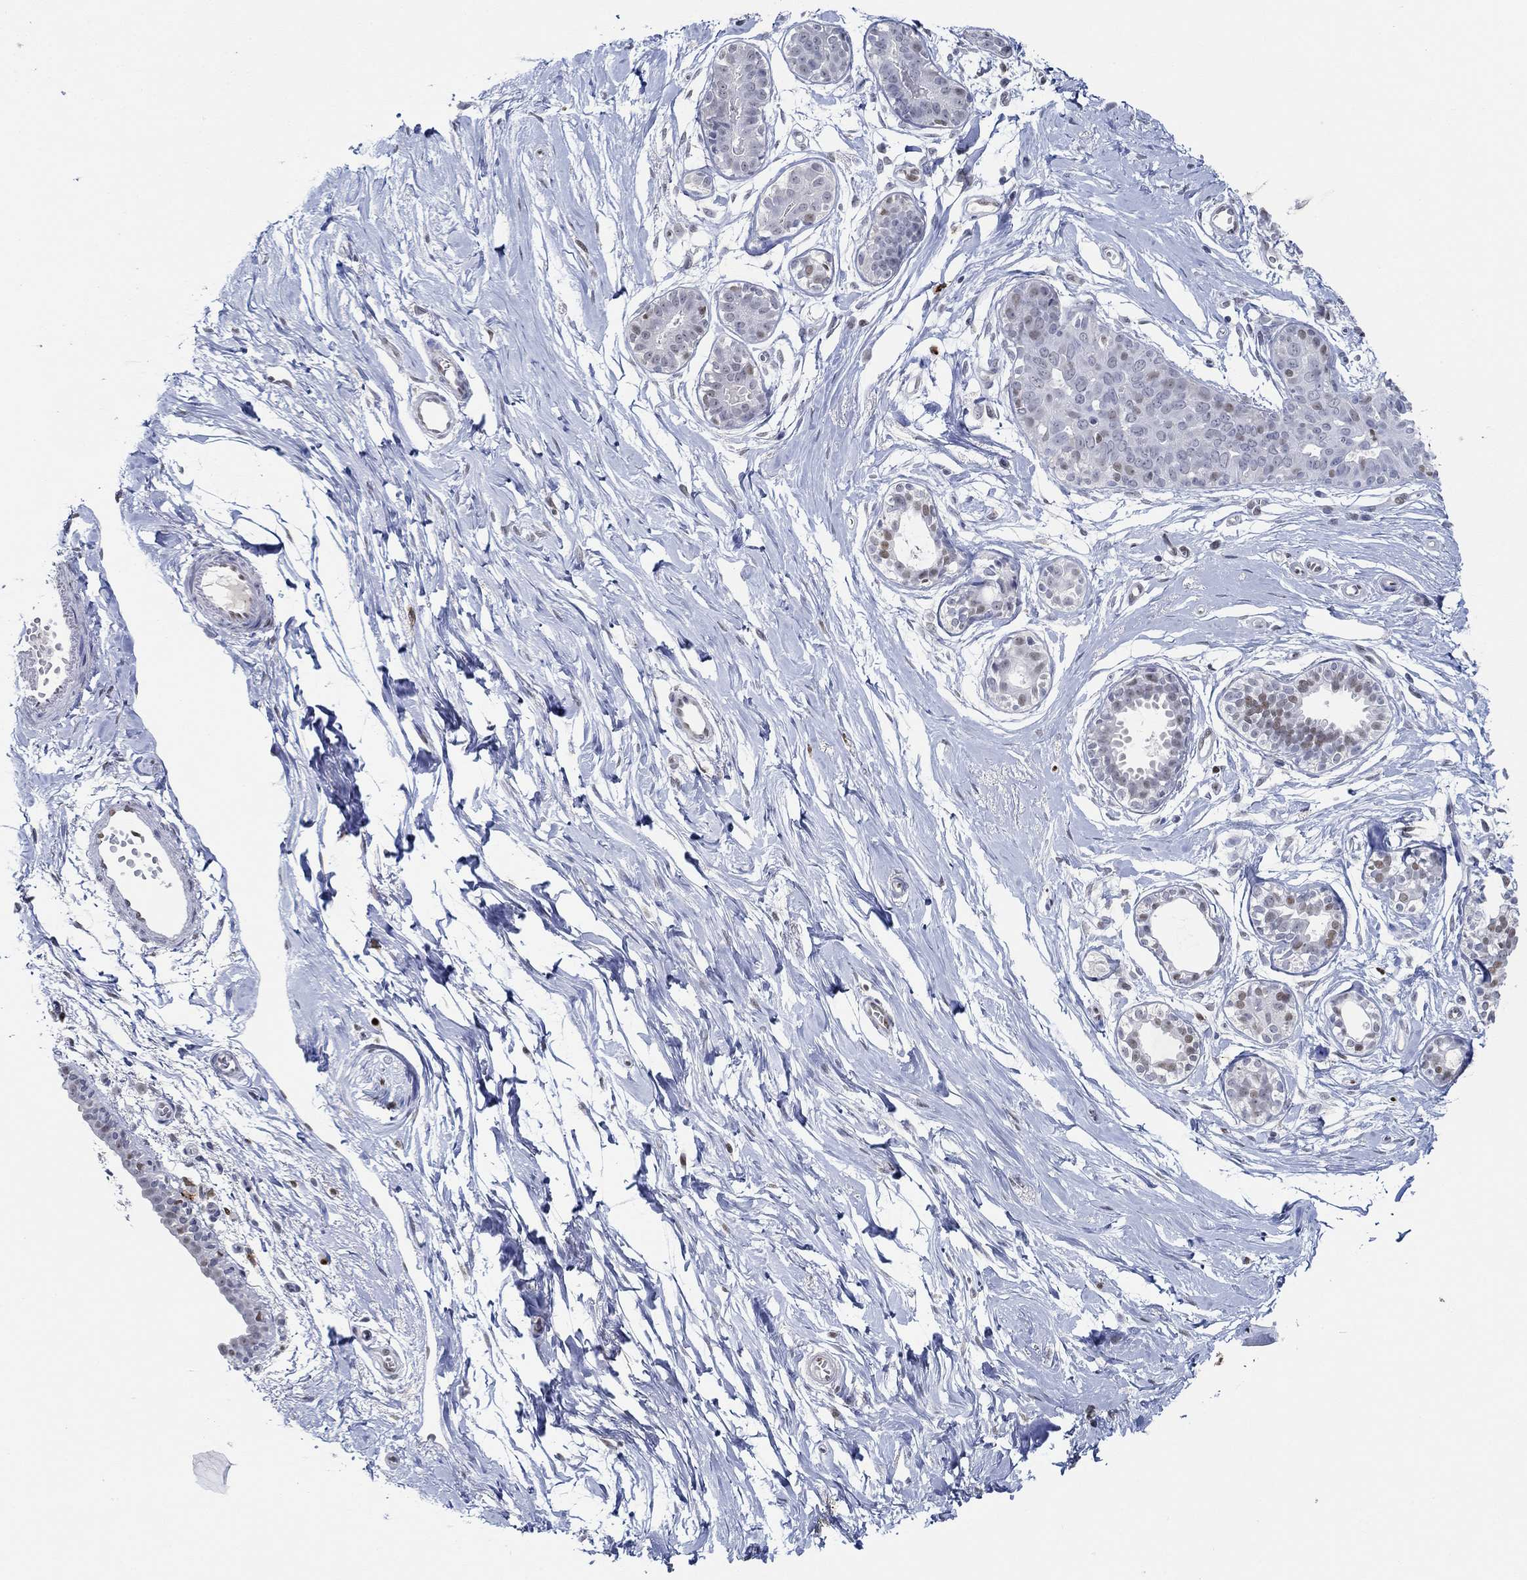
{"staining": {"intensity": "negative", "quantity": "none", "location": "none"}, "tissue": "breast", "cell_type": "Adipocytes", "image_type": "normal", "snomed": [{"axis": "morphology", "description": "Normal tissue, NOS"}, {"axis": "topography", "description": "Breast"}], "caption": "There is no significant positivity in adipocytes of breast. (DAB immunohistochemistry visualized using brightfield microscopy, high magnification).", "gene": "GATA2", "patient": {"sex": "female", "age": 49}}